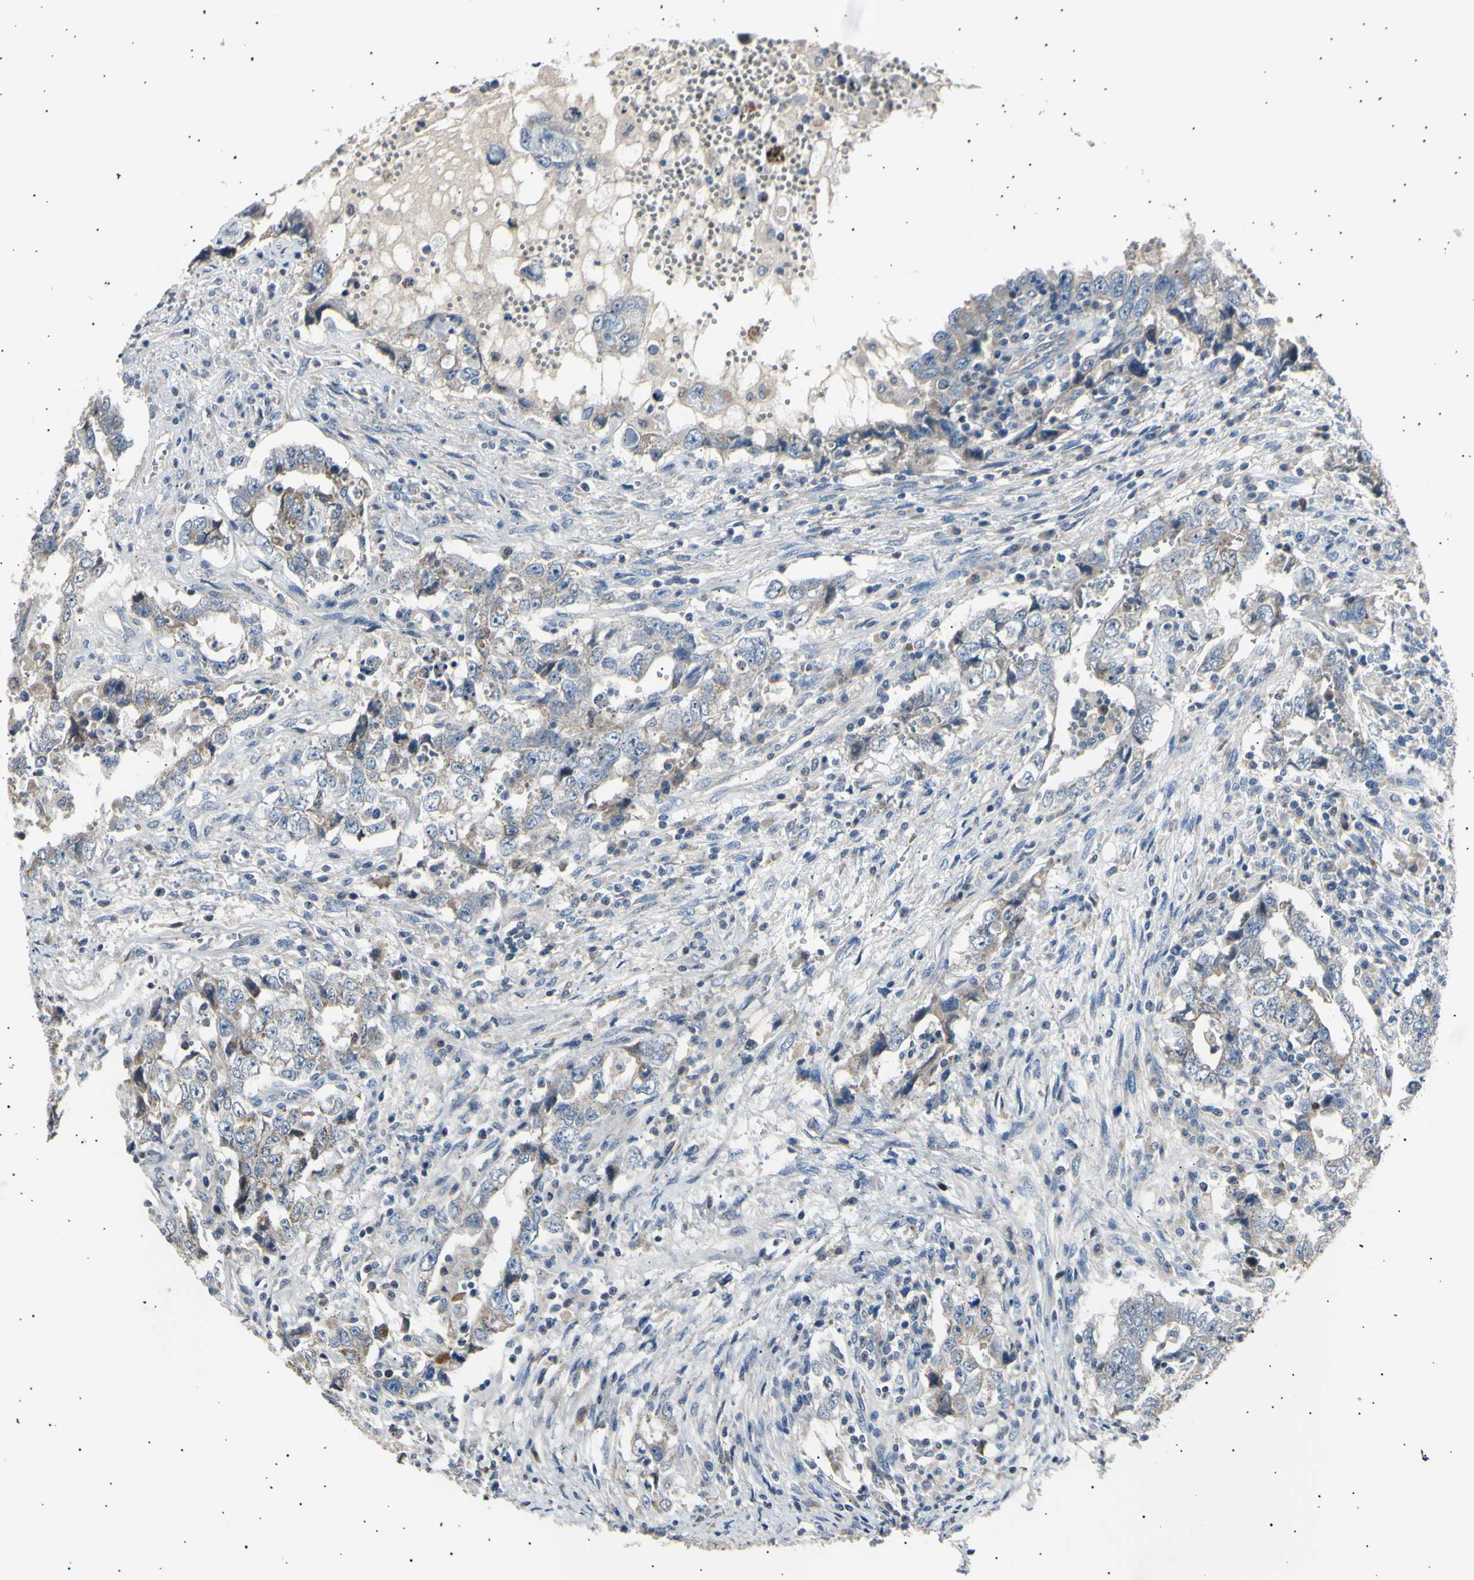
{"staining": {"intensity": "weak", "quantity": ">75%", "location": "cytoplasmic/membranous"}, "tissue": "testis cancer", "cell_type": "Tumor cells", "image_type": "cancer", "snomed": [{"axis": "morphology", "description": "Carcinoma, Embryonal, NOS"}, {"axis": "topography", "description": "Testis"}], "caption": "DAB (3,3'-diaminobenzidine) immunohistochemical staining of testis cancer (embryonal carcinoma) displays weak cytoplasmic/membranous protein expression in about >75% of tumor cells. (IHC, brightfield microscopy, high magnification).", "gene": "ITGA6", "patient": {"sex": "male", "age": 26}}